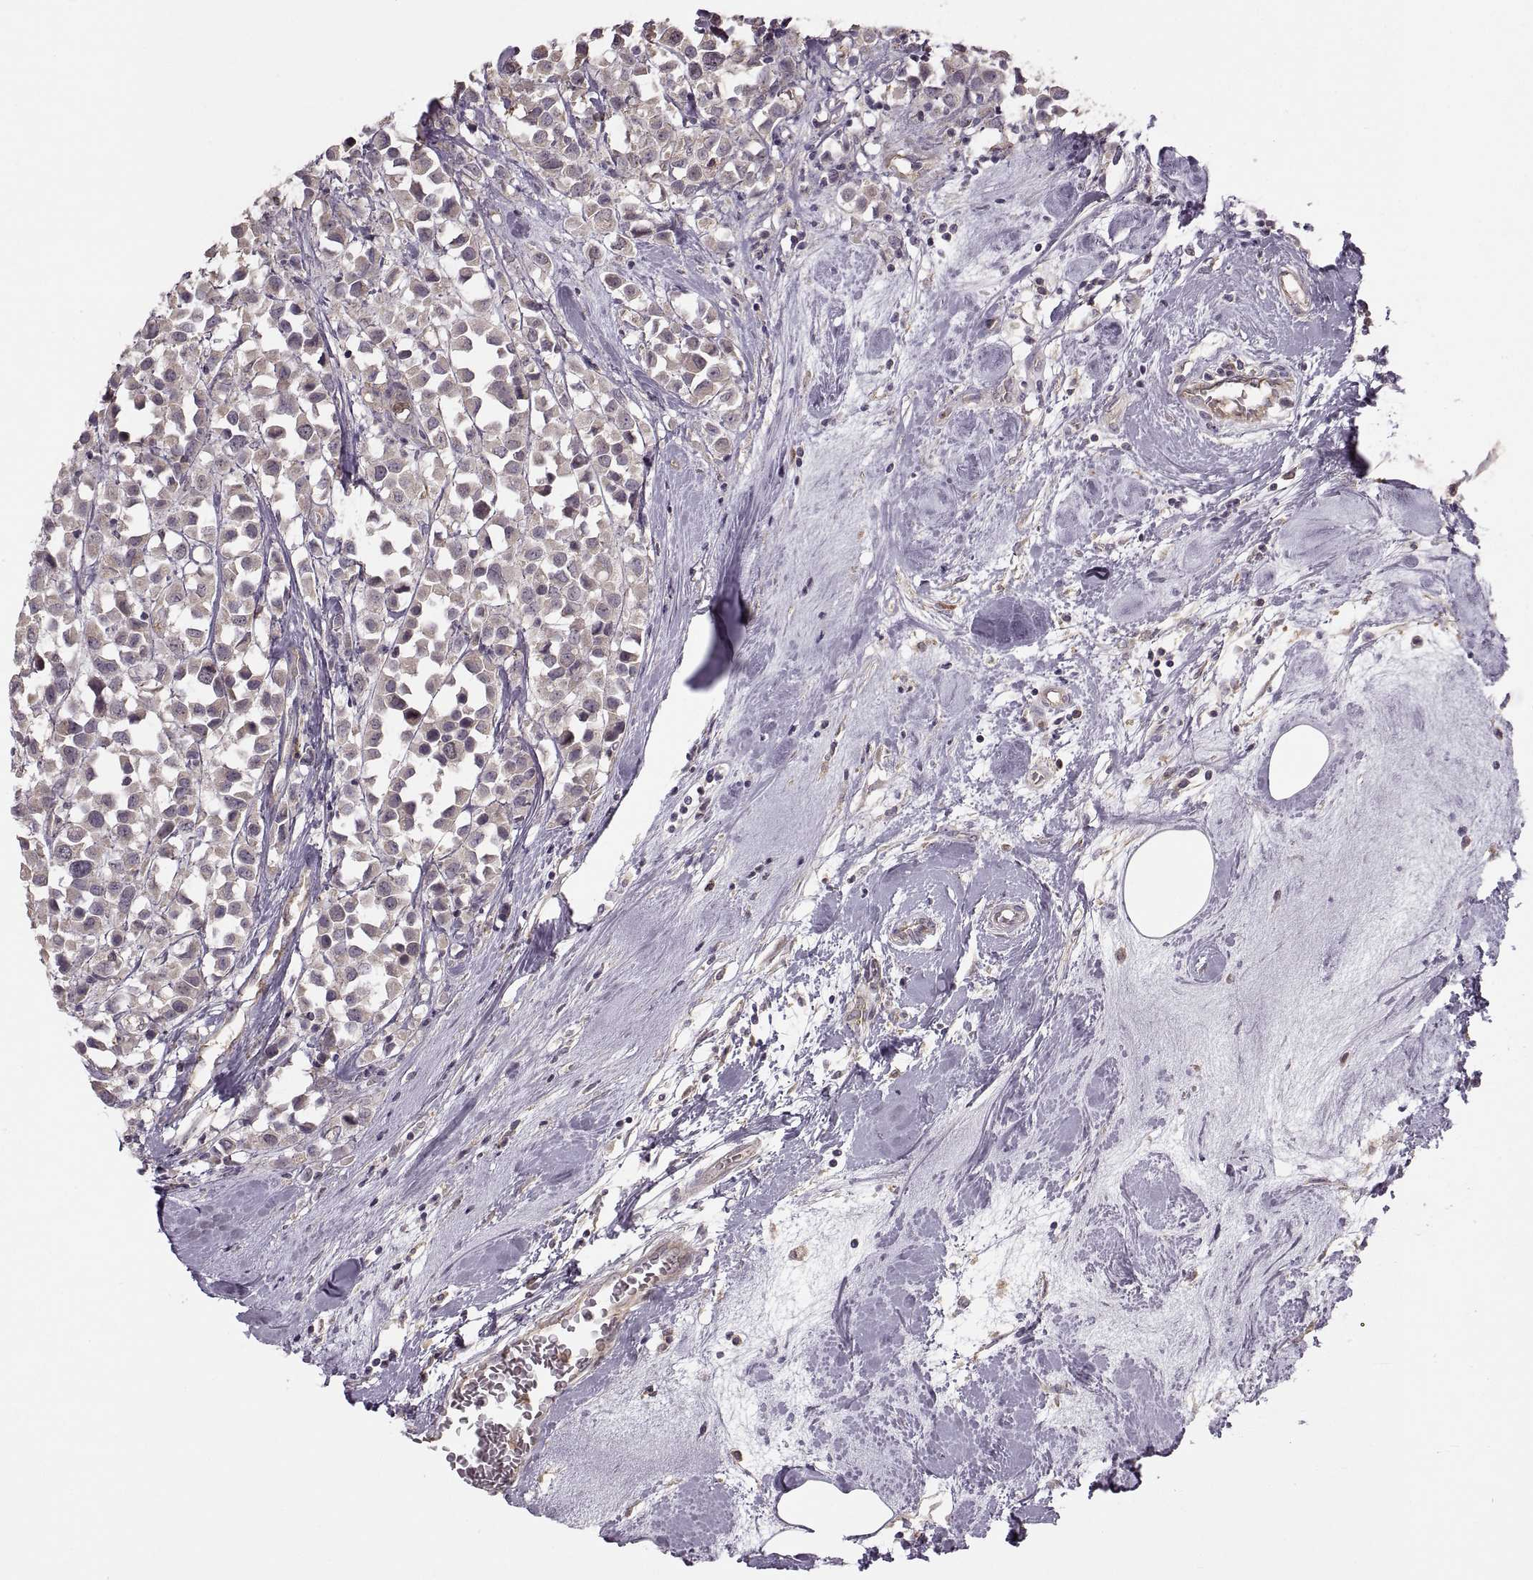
{"staining": {"intensity": "weak", "quantity": "<25%", "location": "cytoplasmic/membranous"}, "tissue": "breast cancer", "cell_type": "Tumor cells", "image_type": "cancer", "snomed": [{"axis": "morphology", "description": "Duct carcinoma"}, {"axis": "topography", "description": "Breast"}], "caption": "Tumor cells are negative for brown protein staining in breast cancer (invasive ductal carcinoma).", "gene": "PIERCE1", "patient": {"sex": "female", "age": 61}}